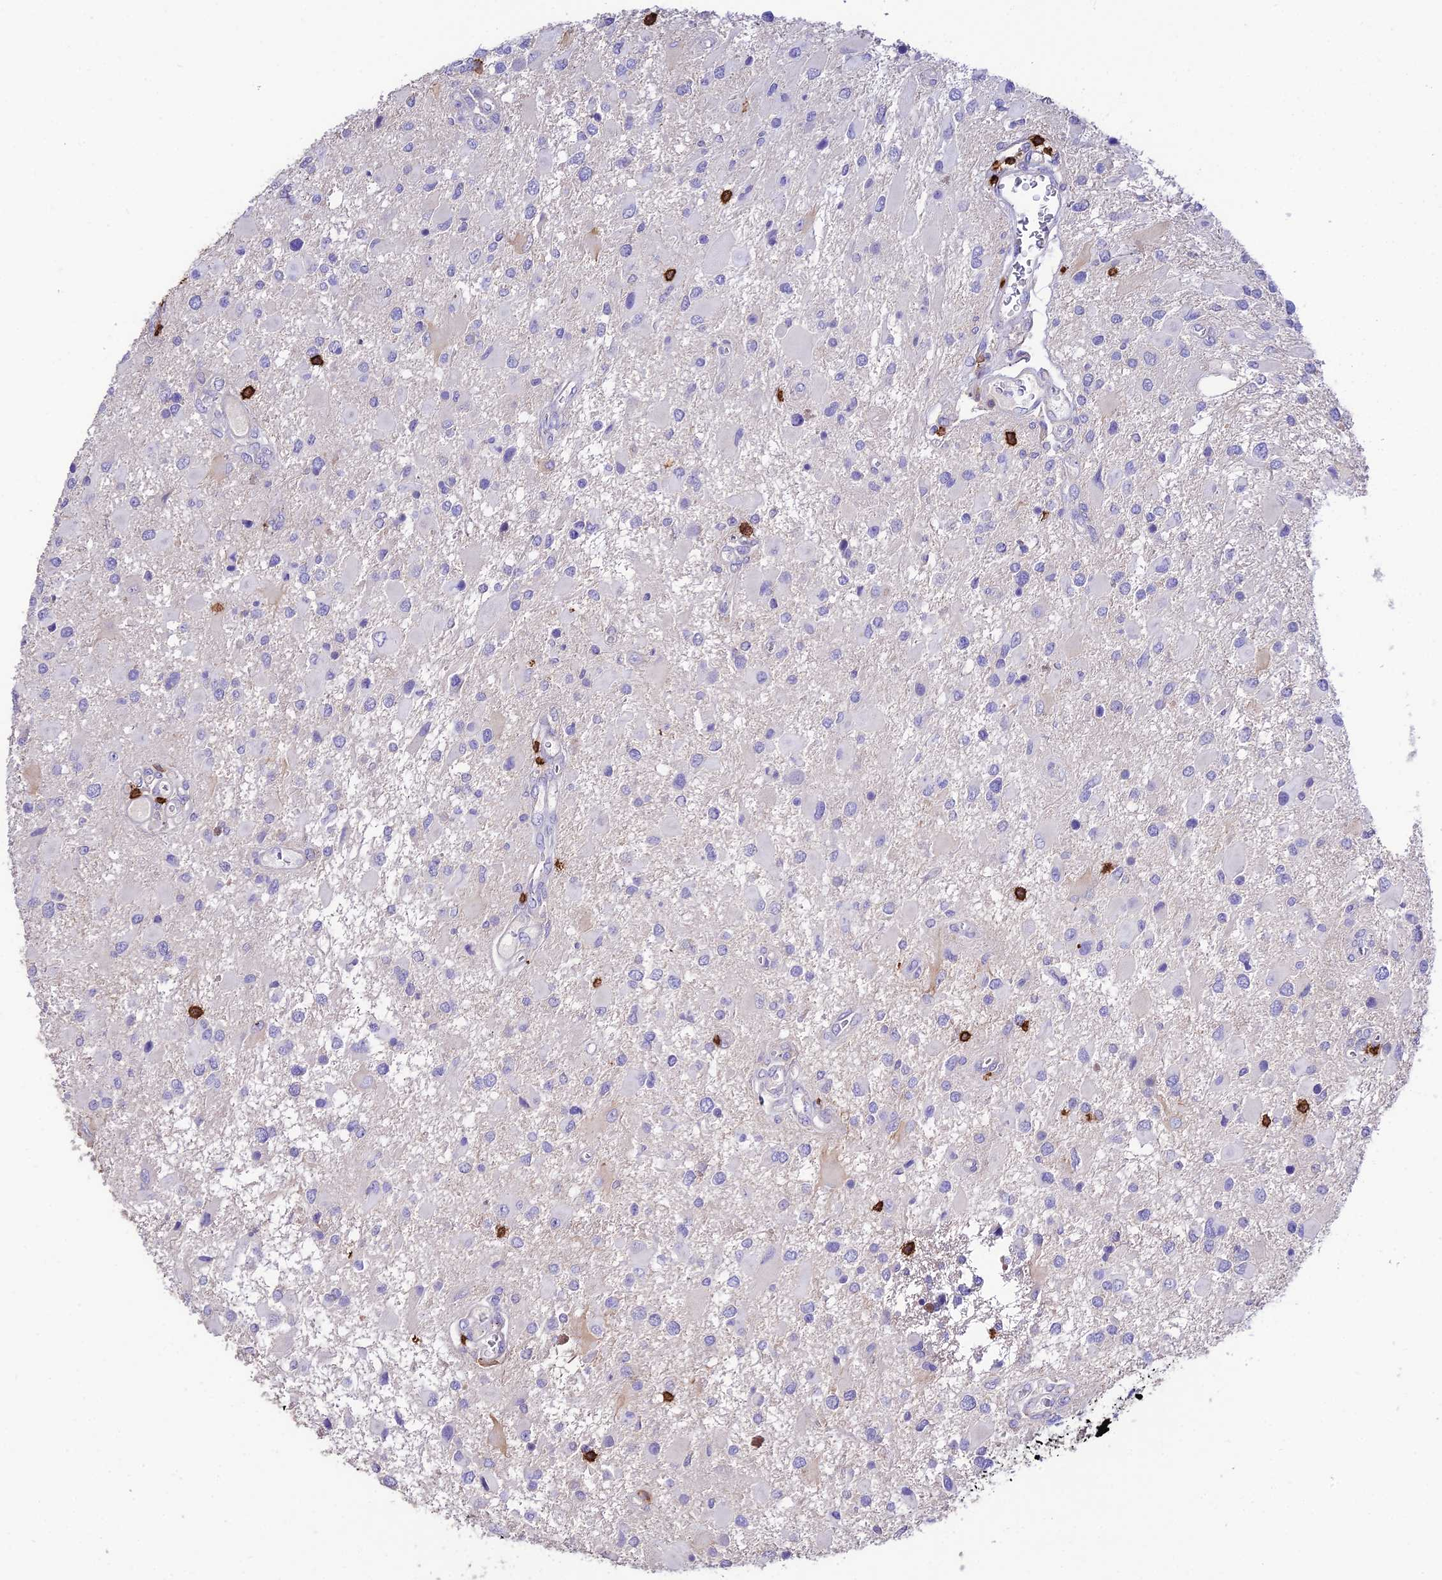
{"staining": {"intensity": "negative", "quantity": "none", "location": "none"}, "tissue": "glioma", "cell_type": "Tumor cells", "image_type": "cancer", "snomed": [{"axis": "morphology", "description": "Glioma, malignant, High grade"}, {"axis": "topography", "description": "Brain"}], "caption": "High-grade glioma (malignant) was stained to show a protein in brown. There is no significant positivity in tumor cells. Nuclei are stained in blue.", "gene": "PTPRCAP", "patient": {"sex": "male", "age": 53}}